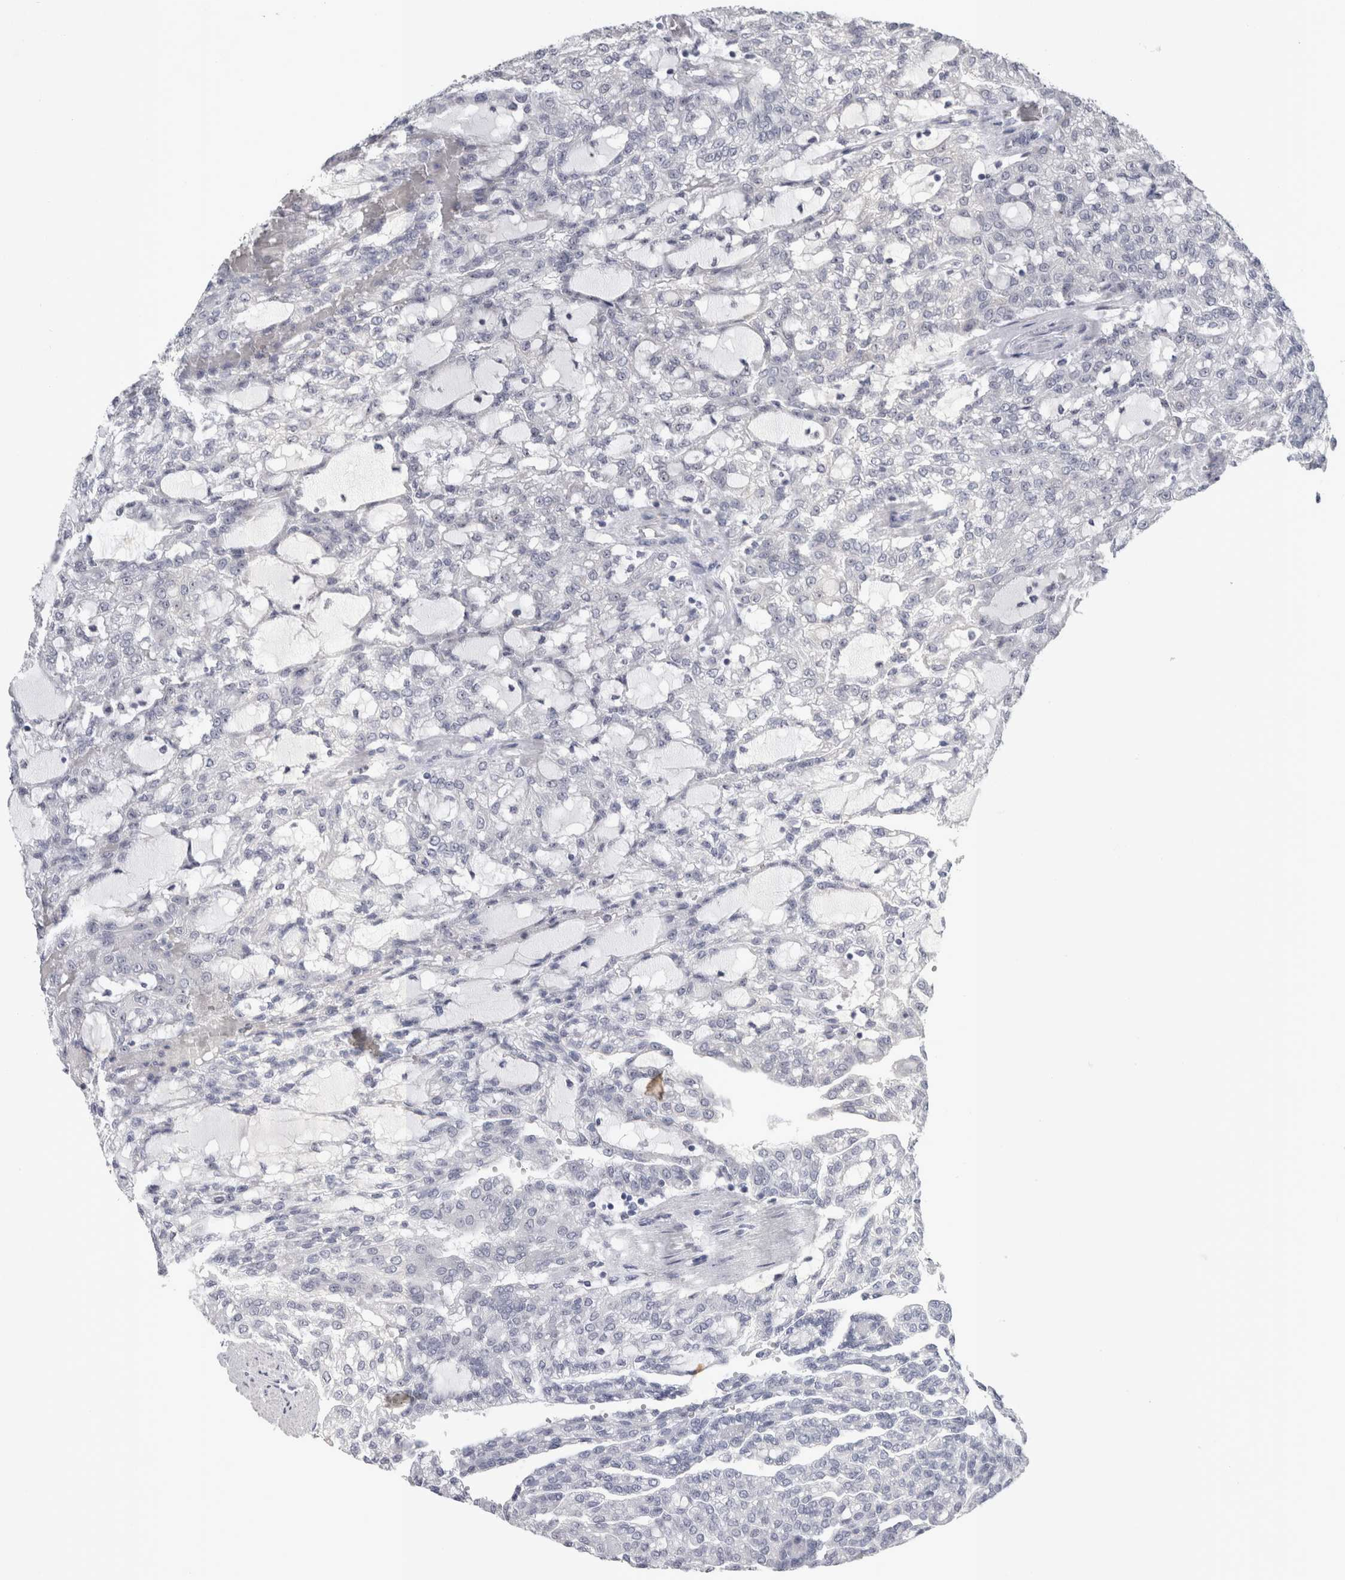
{"staining": {"intensity": "negative", "quantity": "none", "location": "none"}, "tissue": "renal cancer", "cell_type": "Tumor cells", "image_type": "cancer", "snomed": [{"axis": "morphology", "description": "Adenocarcinoma, NOS"}, {"axis": "topography", "description": "Kidney"}], "caption": "There is no significant staining in tumor cells of adenocarcinoma (renal).", "gene": "FXYD7", "patient": {"sex": "male", "age": 63}}